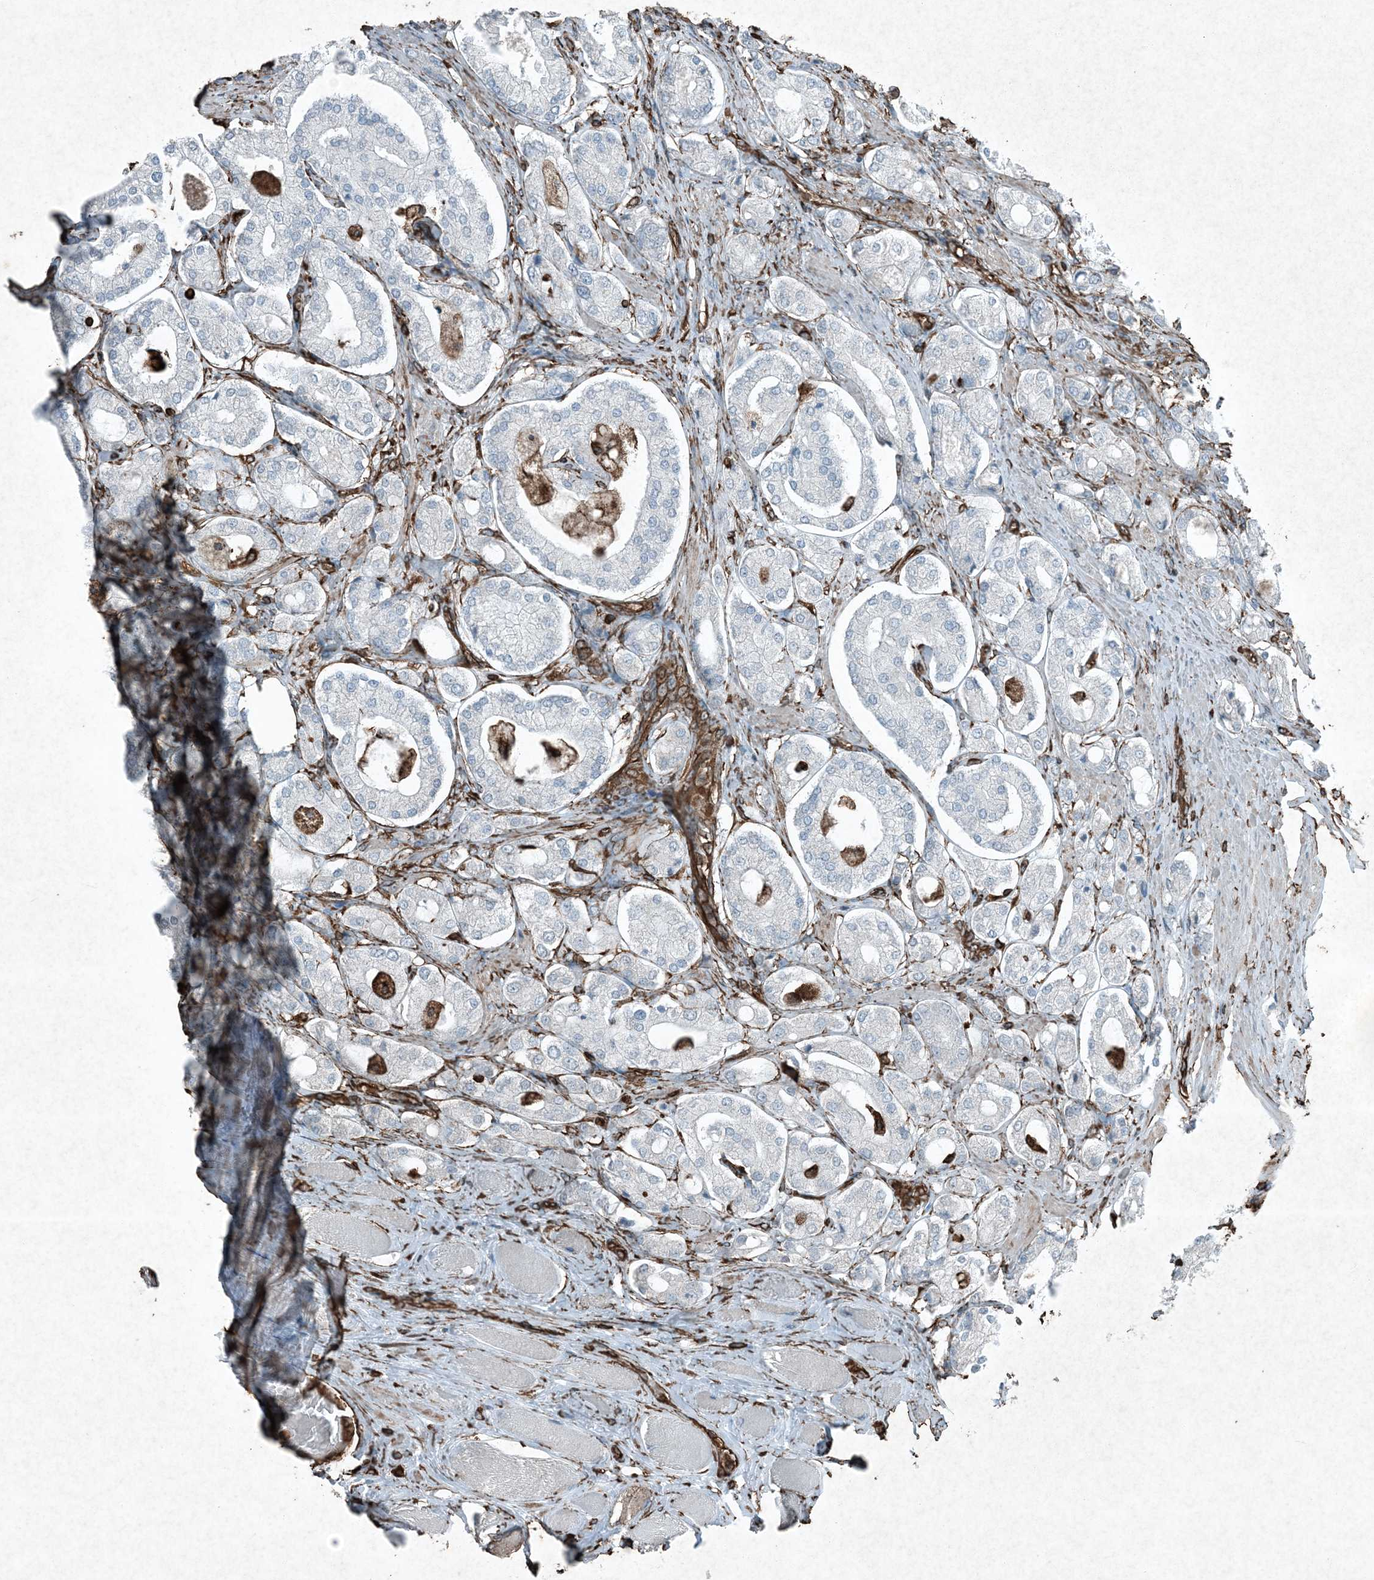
{"staining": {"intensity": "negative", "quantity": "none", "location": "none"}, "tissue": "prostate cancer", "cell_type": "Tumor cells", "image_type": "cancer", "snomed": [{"axis": "morphology", "description": "Adenocarcinoma, High grade"}, {"axis": "topography", "description": "Prostate"}], "caption": "A photomicrograph of human prostate cancer is negative for staining in tumor cells.", "gene": "RYK", "patient": {"sex": "male", "age": 65}}